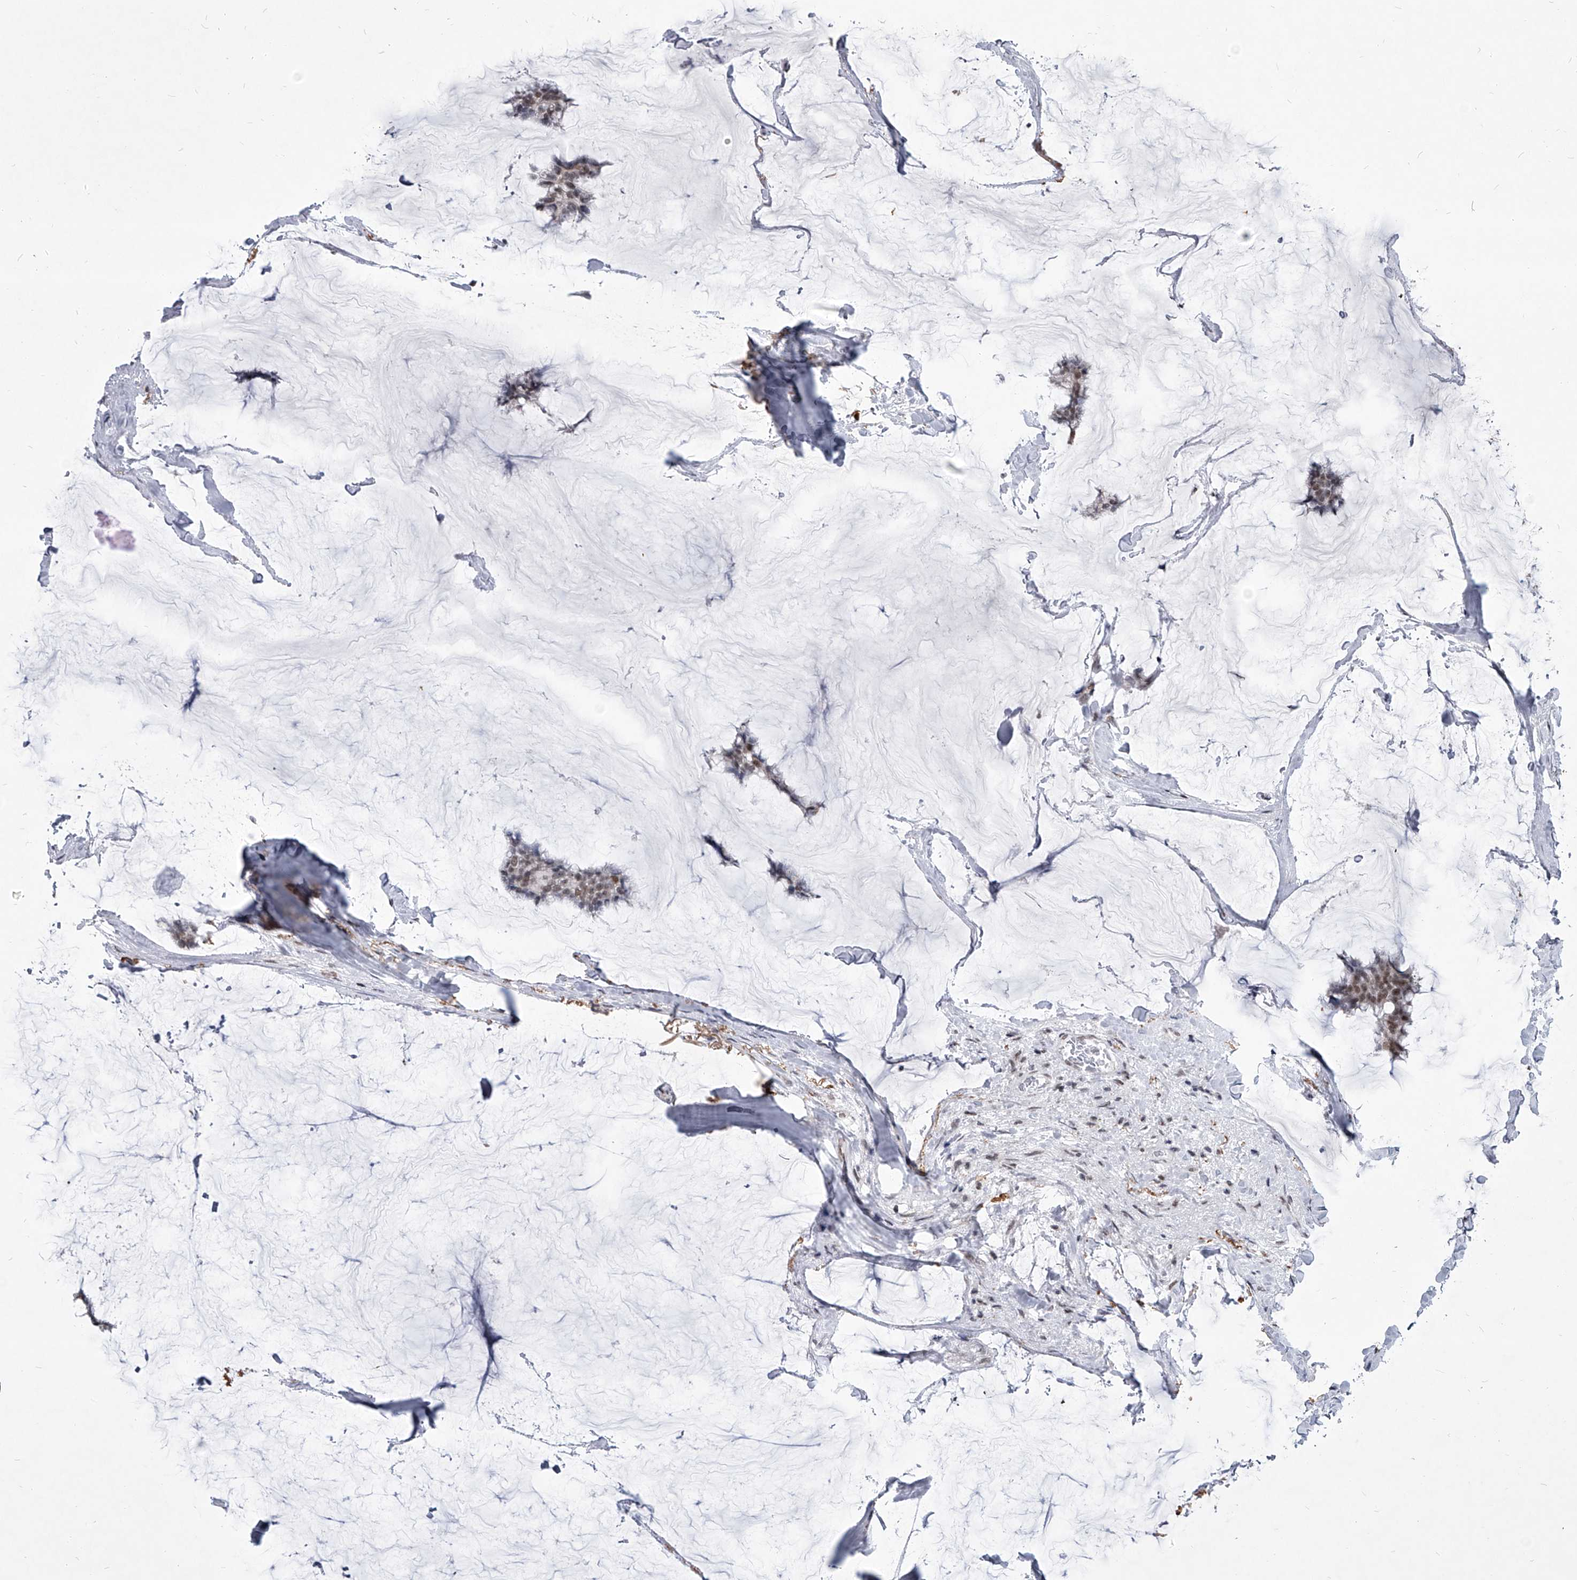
{"staining": {"intensity": "weak", "quantity": ">75%", "location": "nuclear"}, "tissue": "breast cancer", "cell_type": "Tumor cells", "image_type": "cancer", "snomed": [{"axis": "morphology", "description": "Duct carcinoma"}, {"axis": "topography", "description": "Breast"}], "caption": "DAB immunohistochemical staining of intraductal carcinoma (breast) displays weak nuclear protein positivity in about >75% of tumor cells. The protein of interest is shown in brown color, while the nuclei are stained blue.", "gene": "PPIL4", "patient": {"sex": "female", "age": 93}}